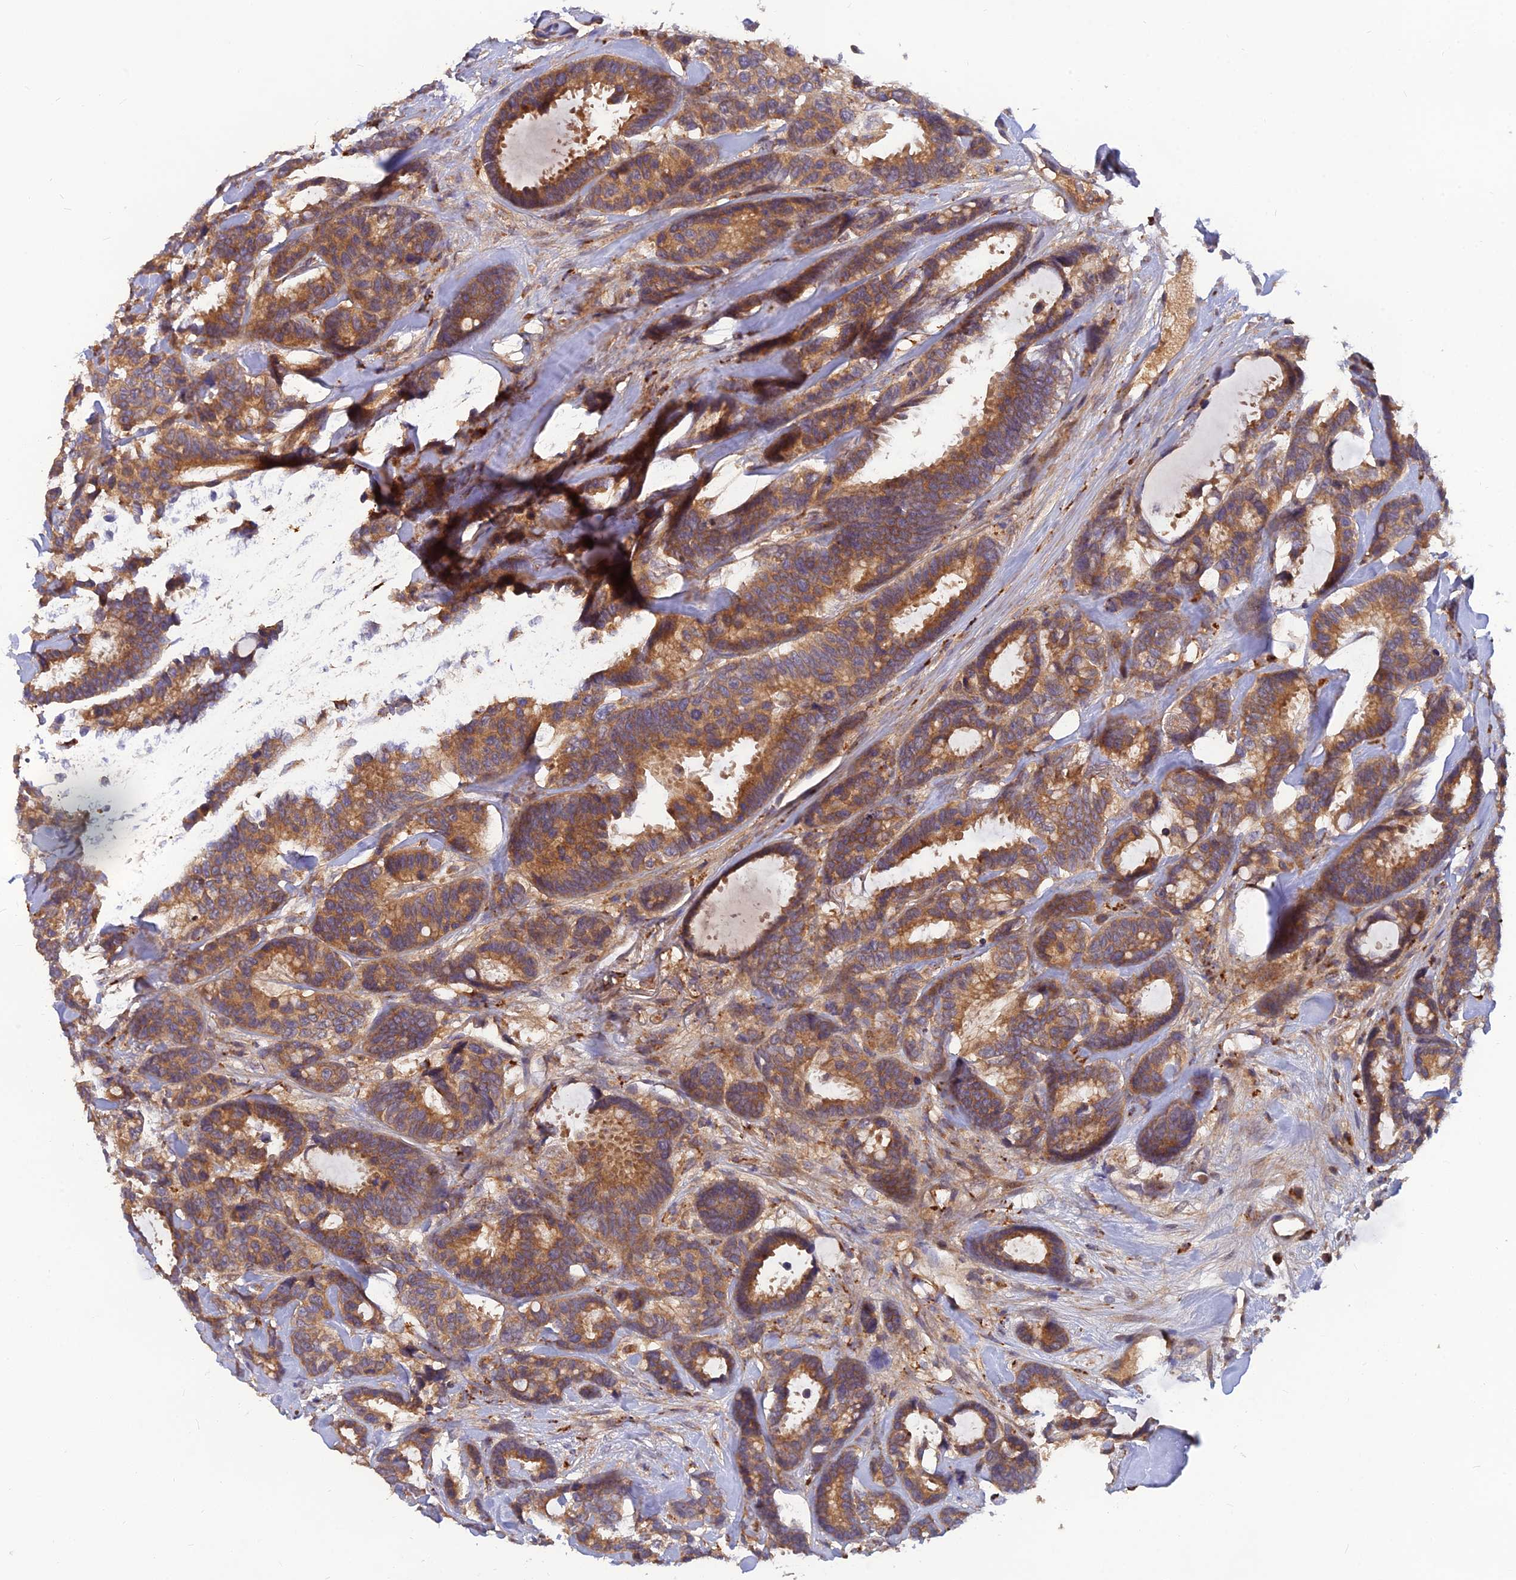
{"staining": {"intensity": "moderate", "quantity": ">75%", "location": "cytoplasmic/membranous"}, "tissue": "breast cancer", "cell_type": "Tumor cells", "image_type": "cancer", "snomed": [{"axis": "morphology", "description": "Duct carcinoma"}, {"axis": "topography", "description": "Breast"}], "caption": "Approximately >75% of tumor cells in human breast cancer demonstrate moderate cytoplasmic/membranous protein expression as visualized by brown immunohistochemical staining.", "gene": "FAM151B", "patient": {"sex": "female", "age": 87}}